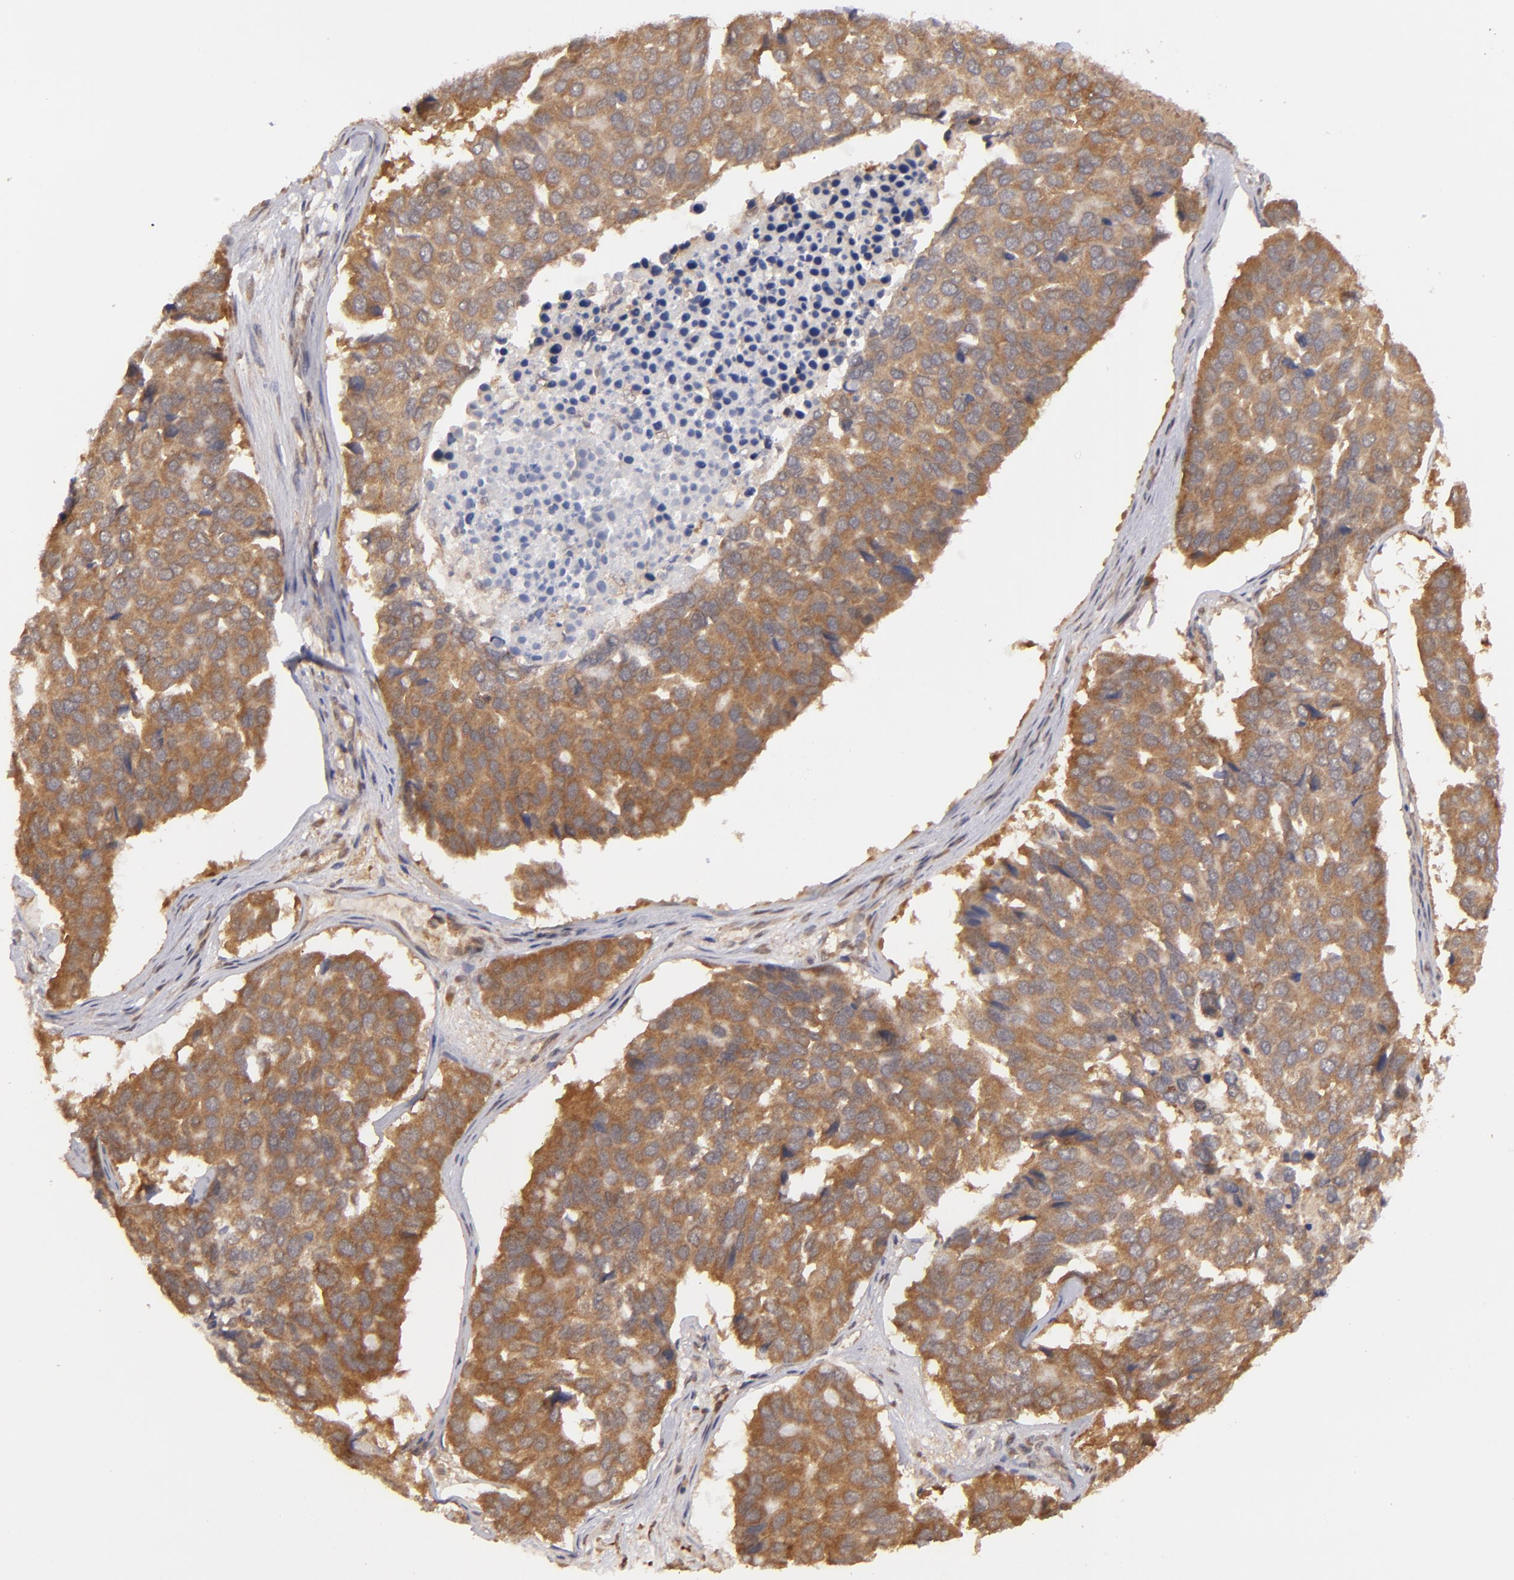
{"staining": {"intensity": "moderate", "quantity": ">75%", "location": "cytoplasmic/membranous"}, "tissue": "pancreatic cancer", "cell_type": "Tumor cells", "image_type": "cancer", "snomed": [{"axis": "morphology", "description": "Adenocarcinoma, NOS"}, {"axis": "topography", "description": "Pancreas"}], "caption": "Approximately >75% of tumor cells in human pancreatic cancer (adenocarcinoma) reveal moderate cytoplasmic/membranous protein positivity as visualized by brown immunohistochemical staining.", "gene": "MAPK3", "patient": {"sex": "male", "age": 50}}